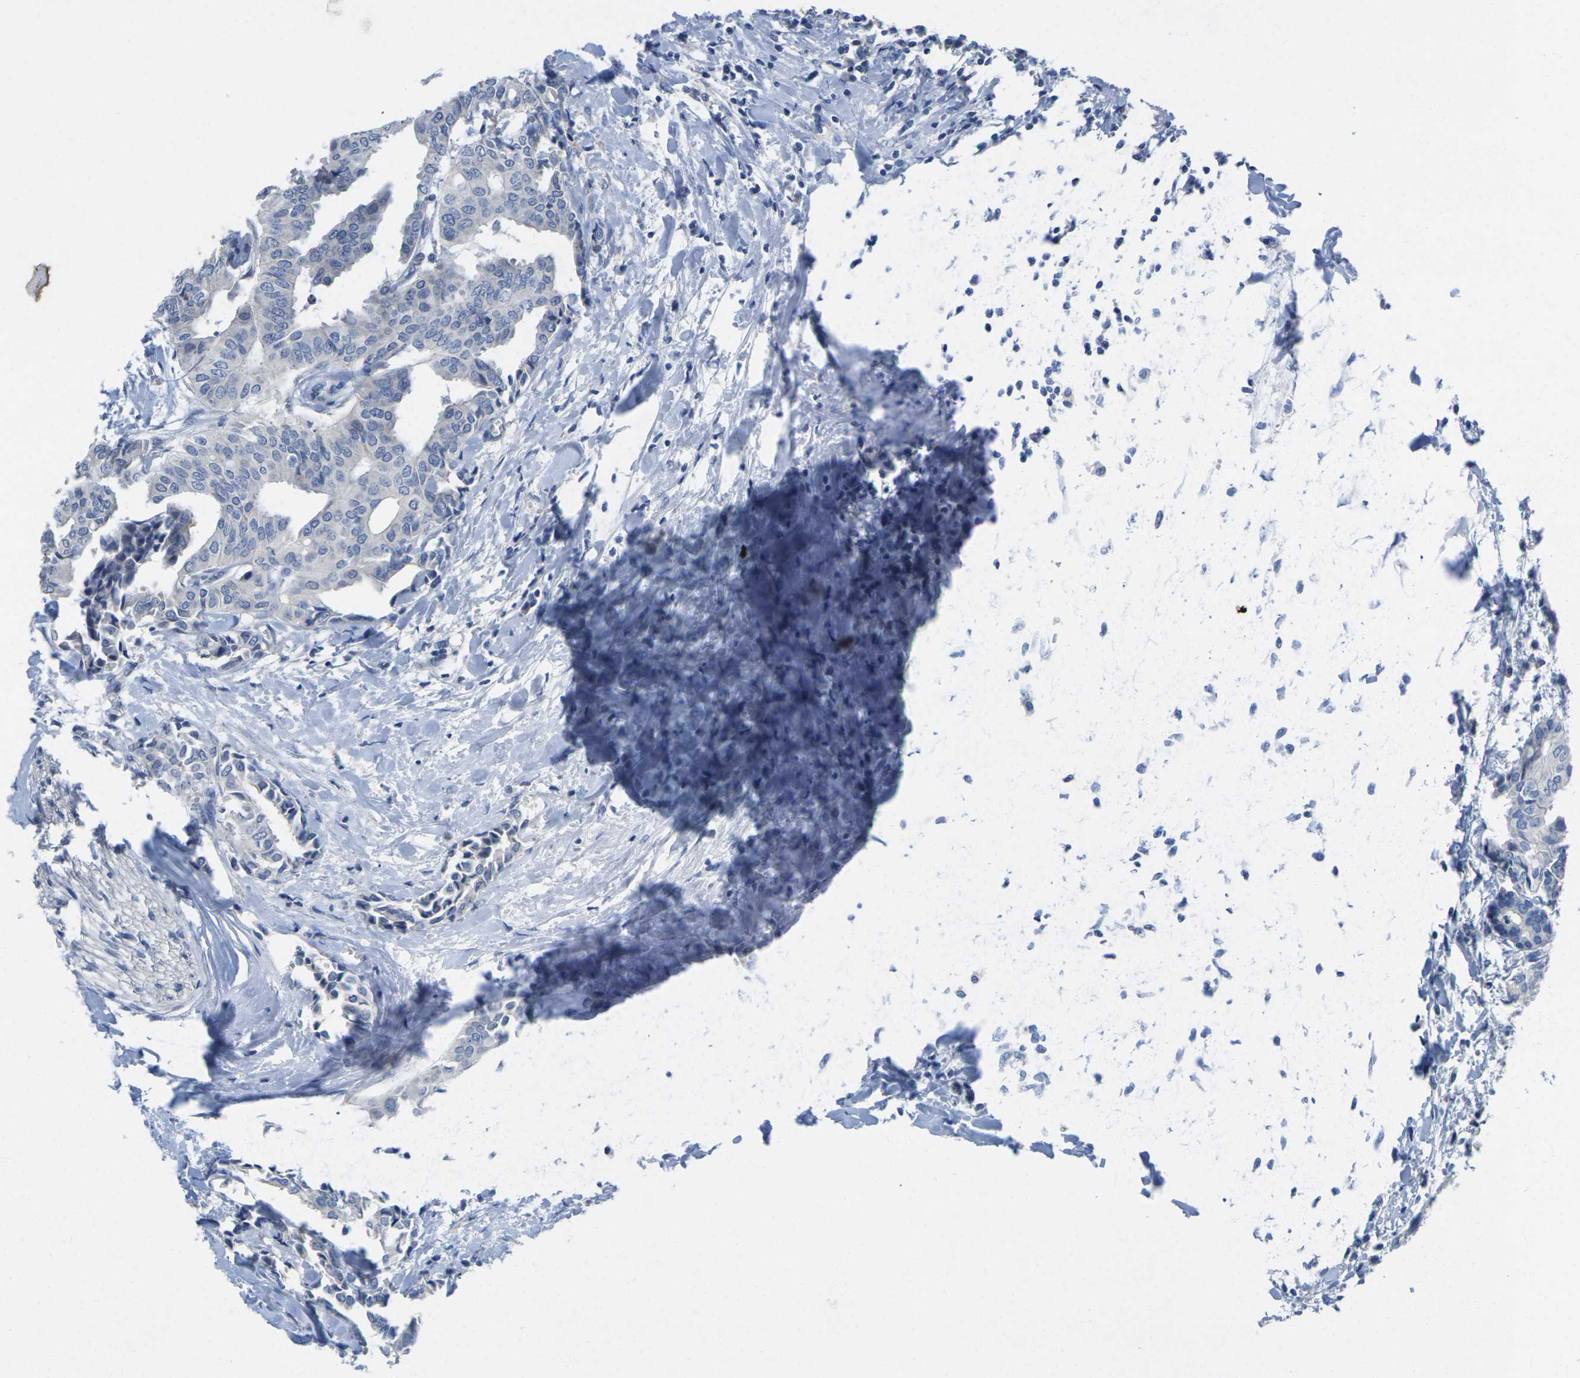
{"staining": {"intensity": "negative", "quantity": "none", "location": "none"}, "tissue": "head and neck cancer", "cell_type": "Tumor cells", "image_type": "cancer", "snomed": [{"axis": "morphology", "description": "Adenocarcinoma, NOS"}, {"axis": "topography", "description": "Salivary gland"}, {"axis": "topography", "description": "Head-Neck"}], "caption": "Immunohistochemistry (IHC) micrograph of neoplastic tissue: head and neck adenocarcinoma stained with DAB exhibits no significant protein expression in tumor cells. (DAB (3,3'-diaminobenzidine) immunohistochemistry (IHC) with hematoxylin counter stain).", "gene": "TNNI3", "patient": {"sex": "female", "age": 59}}